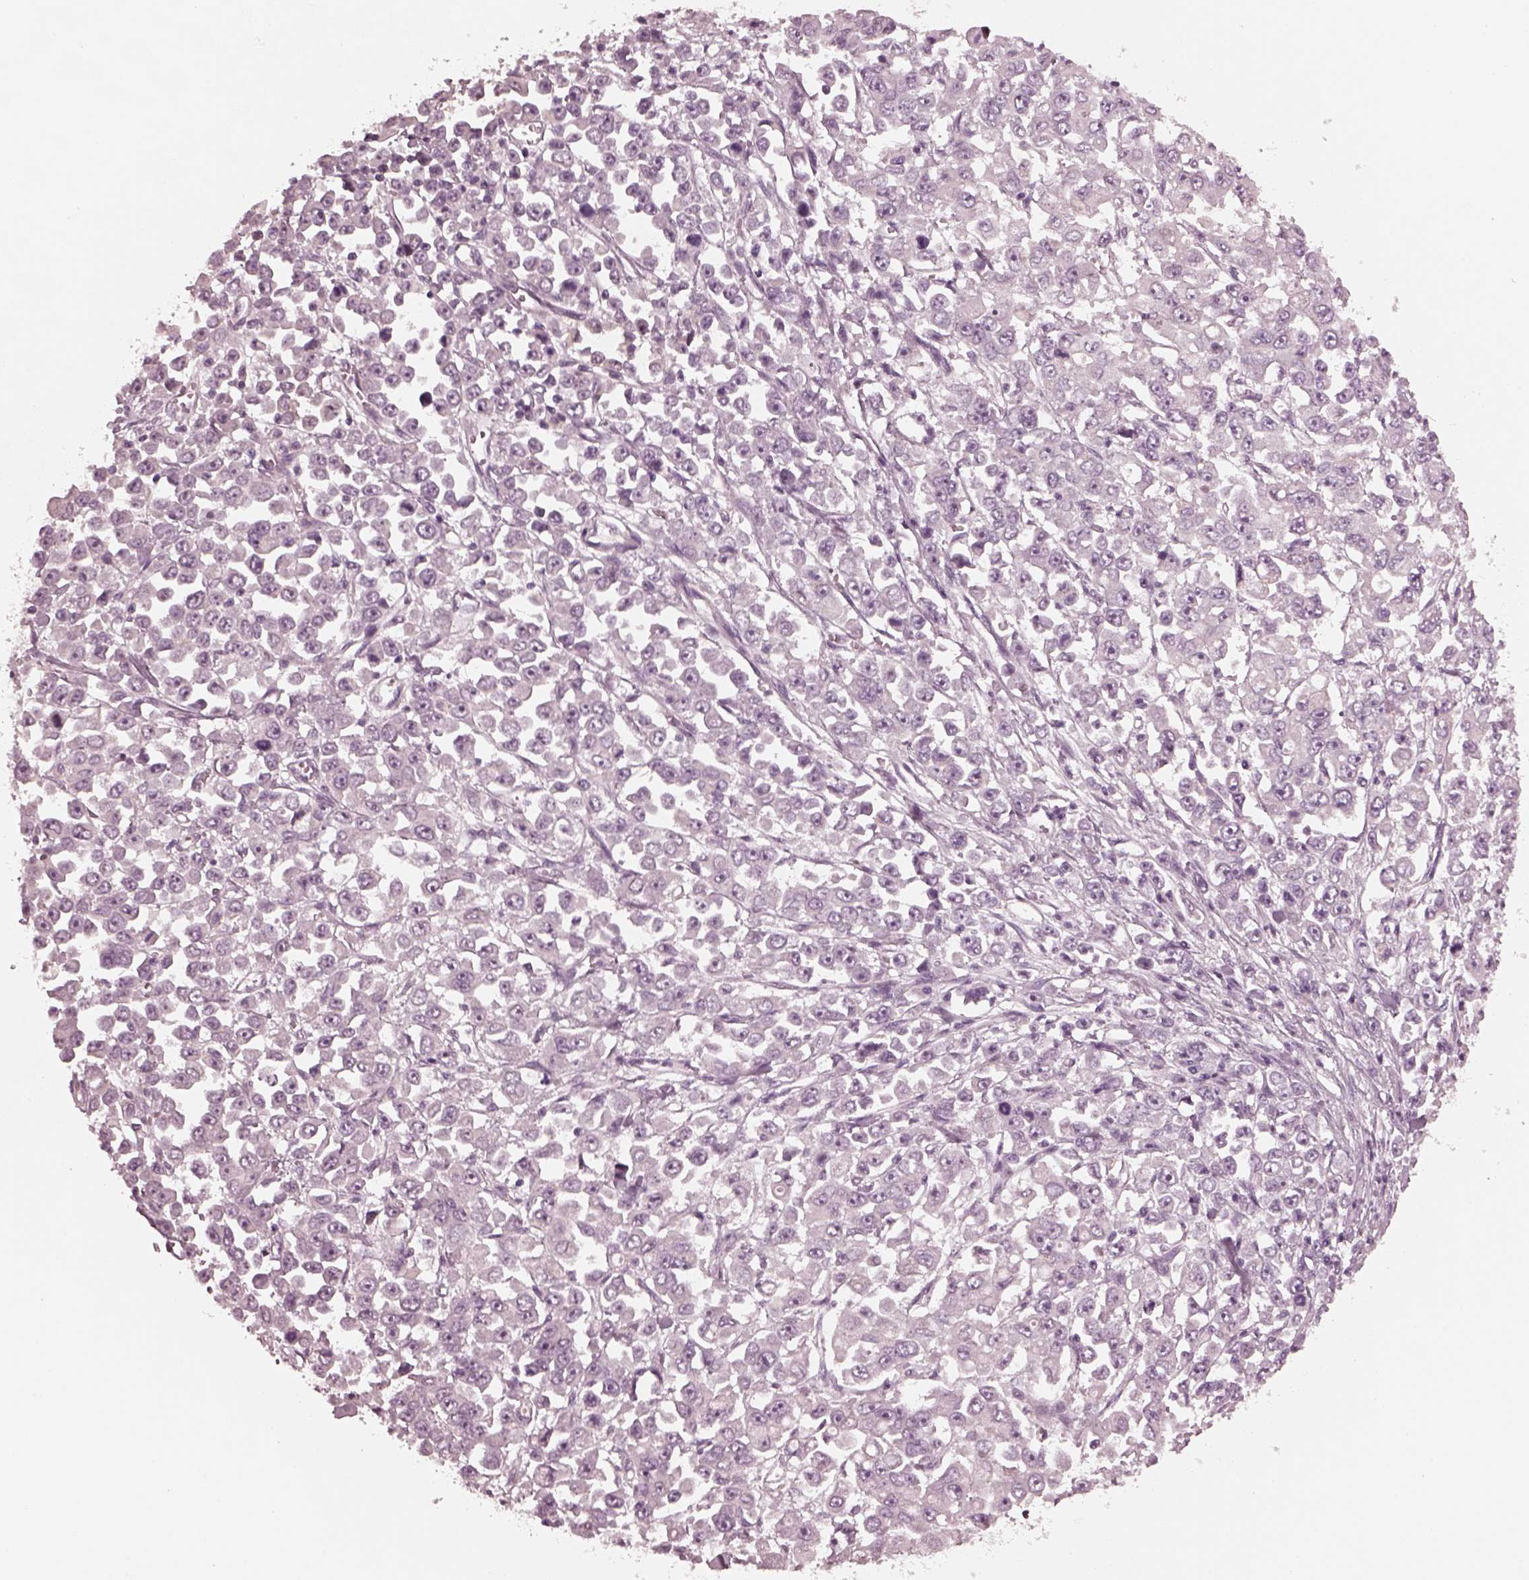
{"staining": {"intensity": "negative", "quantity": "none", "location": "none"}, "tissue": "stomach cancer", "cell_type": "Tumor cells", "image_type": "cancer", "snomed": [{"axis": "morphology", "description": "Adenocarcinoma, NOS"}, {"axis": "topography", "description": "Stomach, upper"}], "caption": "There is no significant staining in tumor cells of stomach cancer (adenocarcinoma).", "gene": "KIF6", "patient": {"sex": "male", "age": 70}}